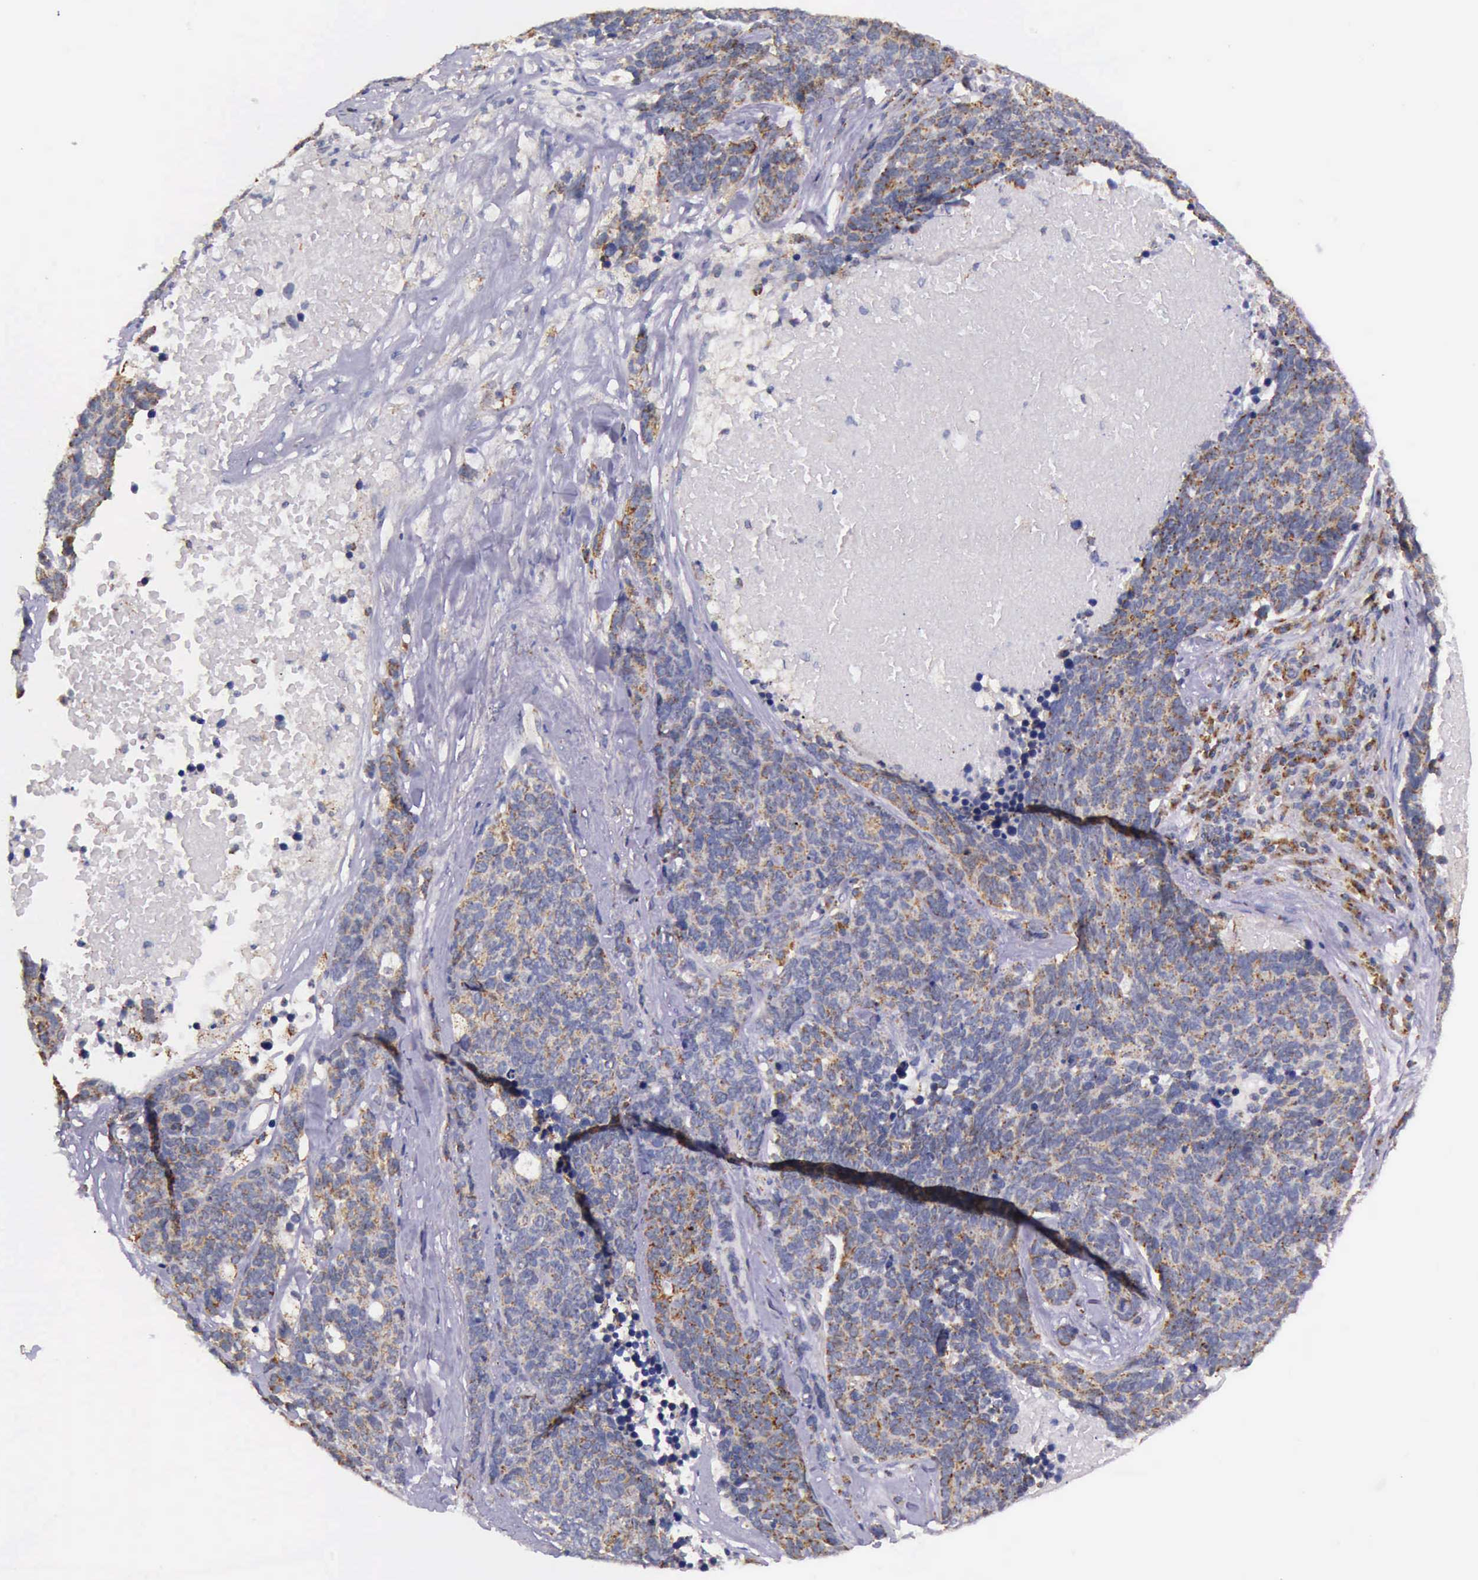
{"staining": {"intensity": "moderate", "quantity": ">75%", "location": "cytoplasmic/membranous"}, "tissue": "lung cancer", "cell_type": "Tumor cells", "image_type": "cancer", "snomed": [{"axis": "morphology", "description": "Neoplasm, malignant, NOS"}, {"axis": "topography", "description": "Lung"}], "caption": "High-power microscopy captured an immunohistochemistry (IHC) micrograph of lung cancer, revealing moderate cytoplasmic/membranous staining in about >75% of tumor cells.", "gene": "TXN2", "patient": {"sex": "female", "age": 75}}